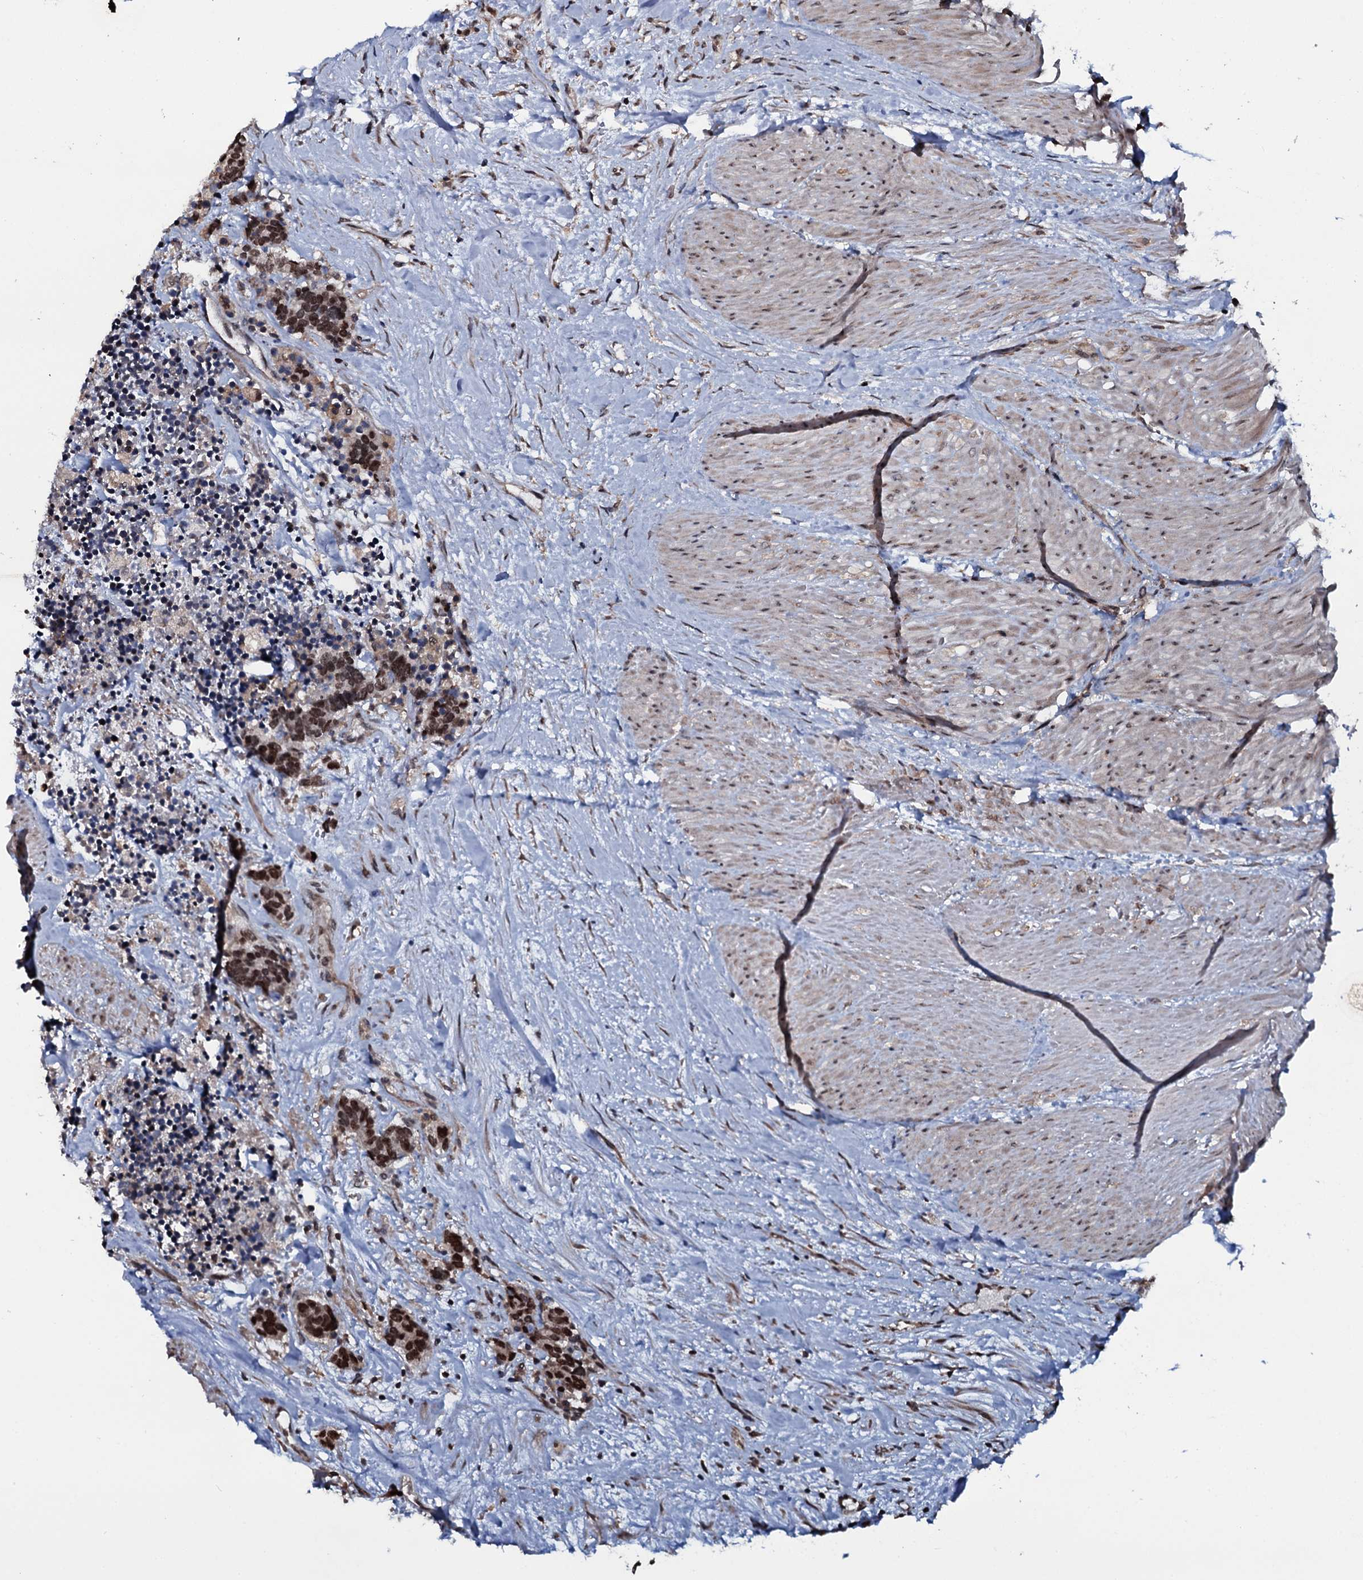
{"staining": {"intensity": "moderate", "quantity": ">75%", "location": "nuclear"}, "tissue": "carcinoid", "cell_type": "Tumor cells", "image_type": "cancer", "snomed": [{"axis": "morphology", "description": "Carcinoma, NOS"}, {"axis": "morphology", "description": "Carcinoid, malignant, NOS"}, {"axis": "topography", "description": "Urinary bladder"}], "caption": "Protein expression analysis of human carcinoma reveals moderate nuclear staining in approximately >75% of tumor cells.", "gene": "HDDC3", "patient": {"sex": "male", "age": 57}}